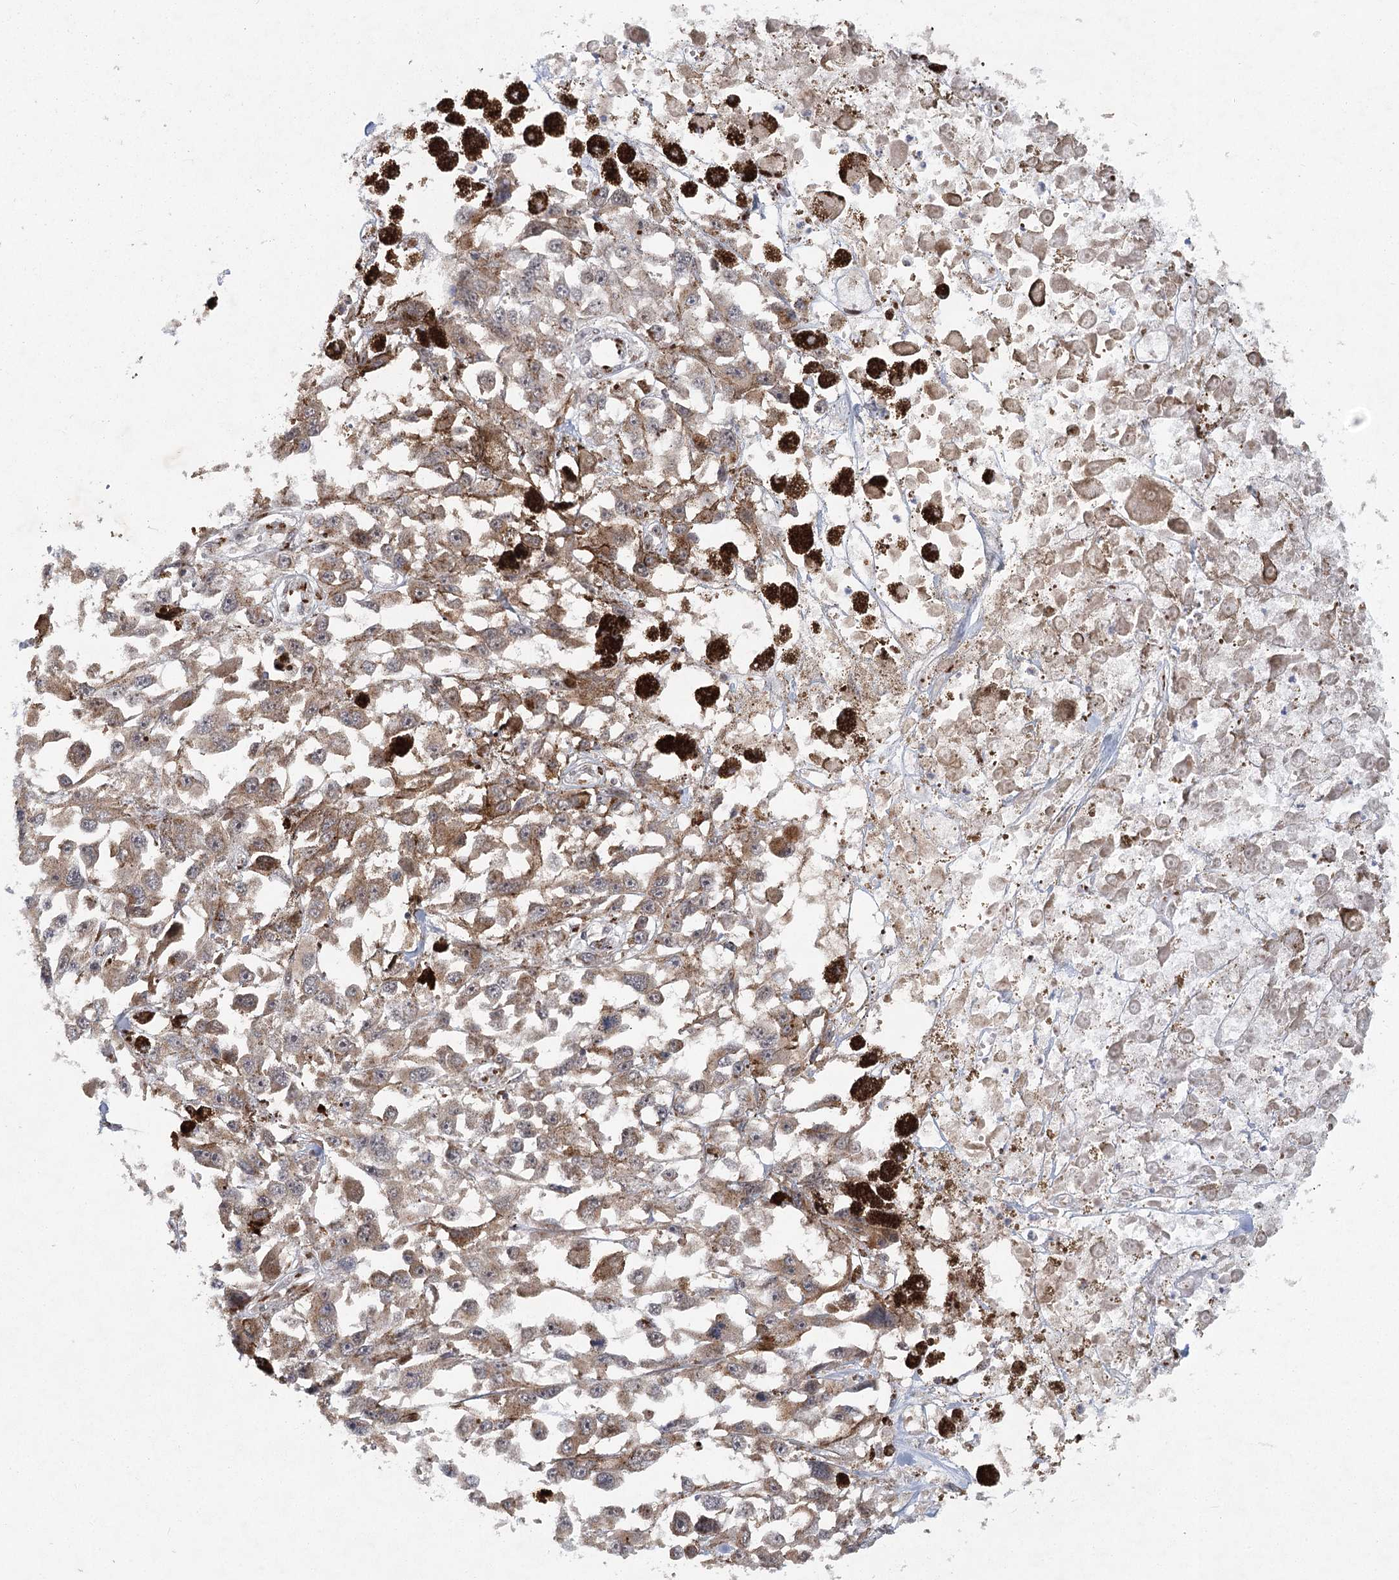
{"staining": {"intensity": "moderate", "quantity": ">75%", "location": "cytoplasmic/membranous,nuclear"}, "tissue": "melanoma", "cell_type": "Tumor cells", "image_type": "cancer", "snomed": [{"axis": "morphology", "description": "Malignant melanoma, Metastatic site"}, {"axis": "topography", "description": "Lymph node"}], "caption": "A brown stain shows moderate cytoplasmic/membranous and nuclear positivity of a protein in melanoma tumor cells.", "gene": "IFT46", "patient": {"sex": "male", "age": 59}}